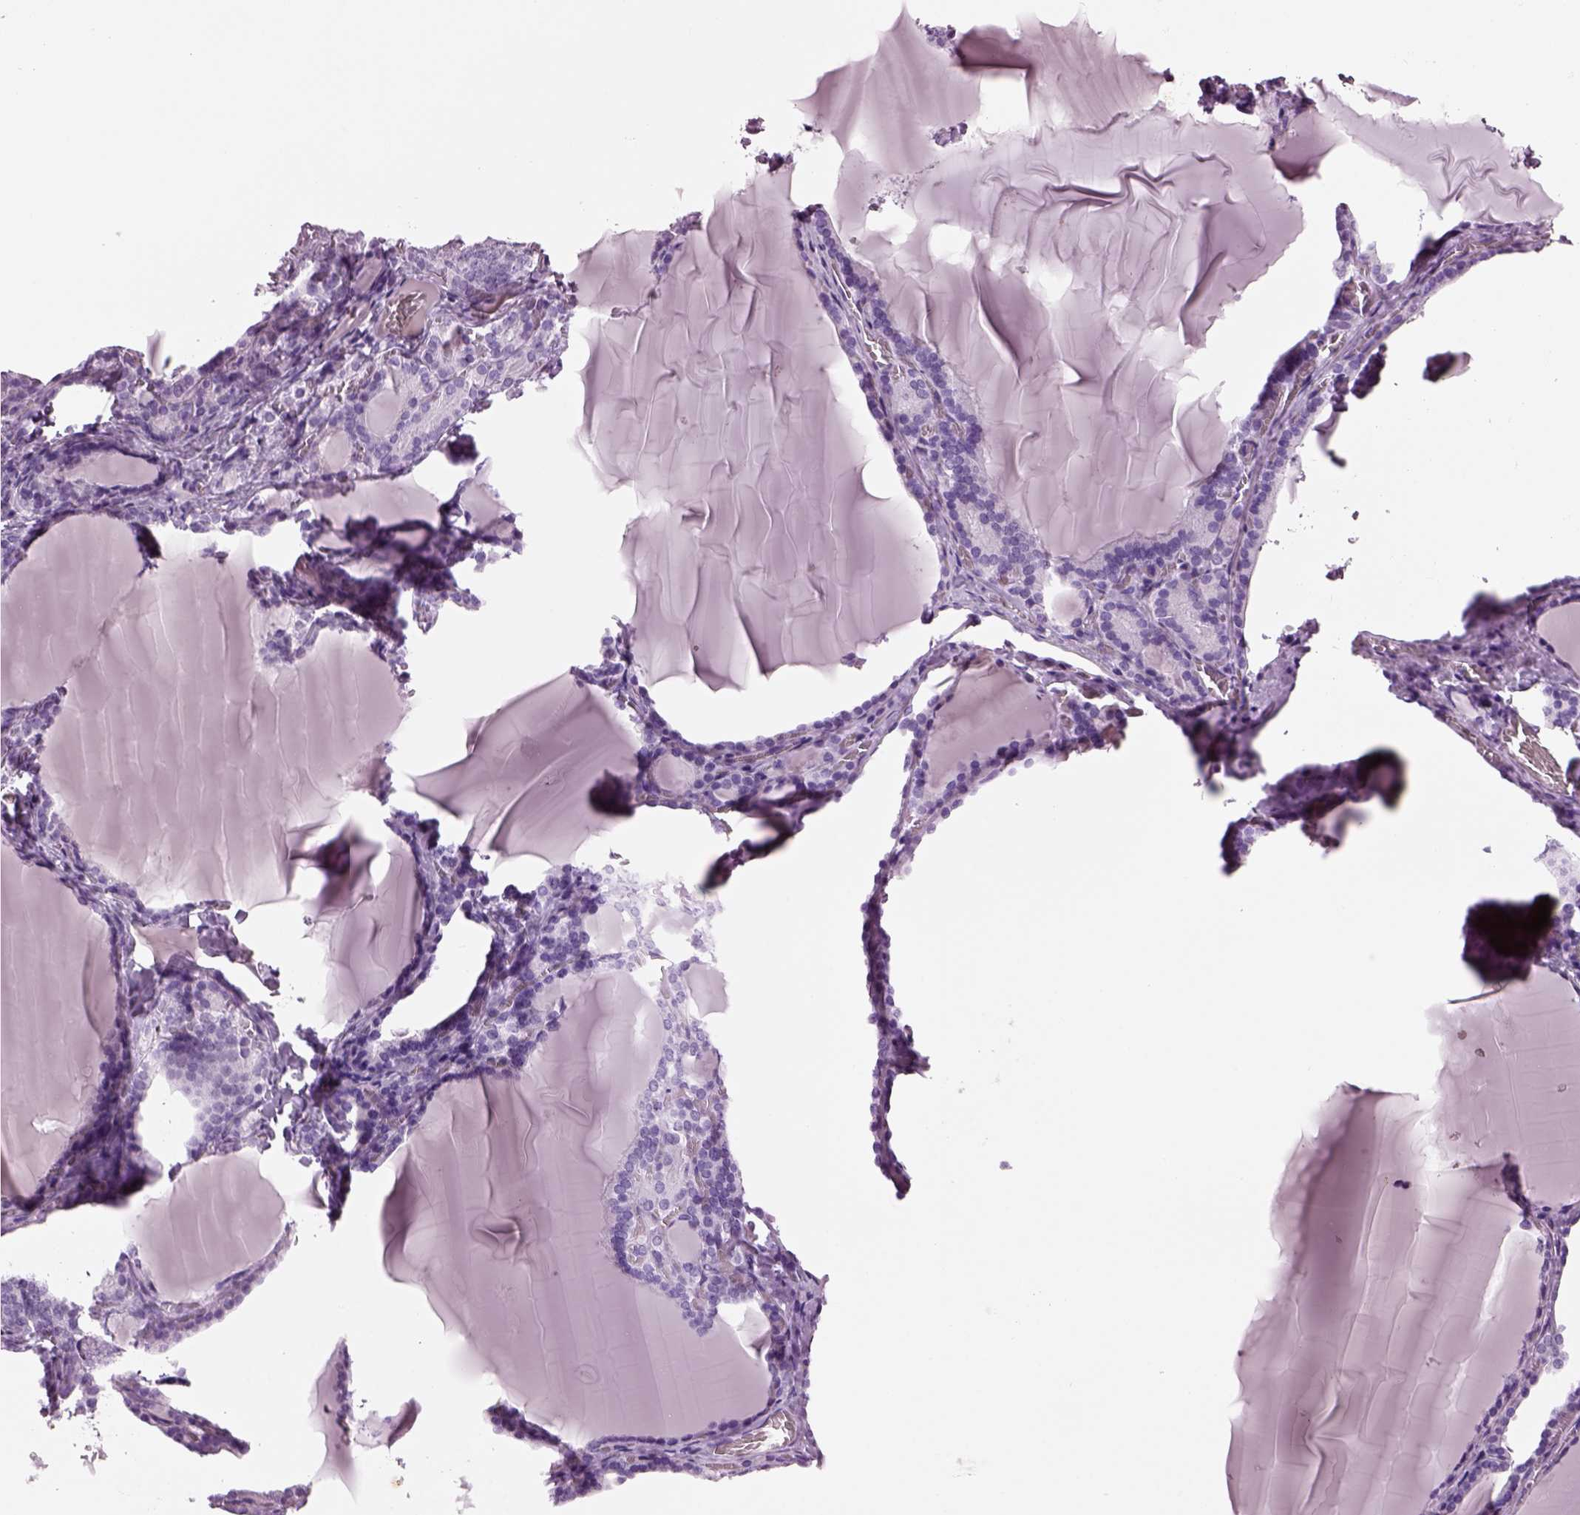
{"staining": {"intensity": "negative", "quantity": "none", "location": "none"}, "tissue": "thyroid gland", "cell_type": "Glandular cells", "image_type": "normal", "snomed": [{"axis": "morphology", "description": "Normal tissue, NOS"}, {"axis": "morphology", "description": "Hyperplasia, NOS"}, {"axis": "topography", "description": "Thyroid gland"}], "caption": "Immunohistochemical staining of benign human thyroid gland reveals no significant positivity in glandular cells. (DAB (3,3'-diaminobenzidine) IHC, high magnification).", "gene": "KRTAP3", "patient": {"sex": "female", "age": 27}}